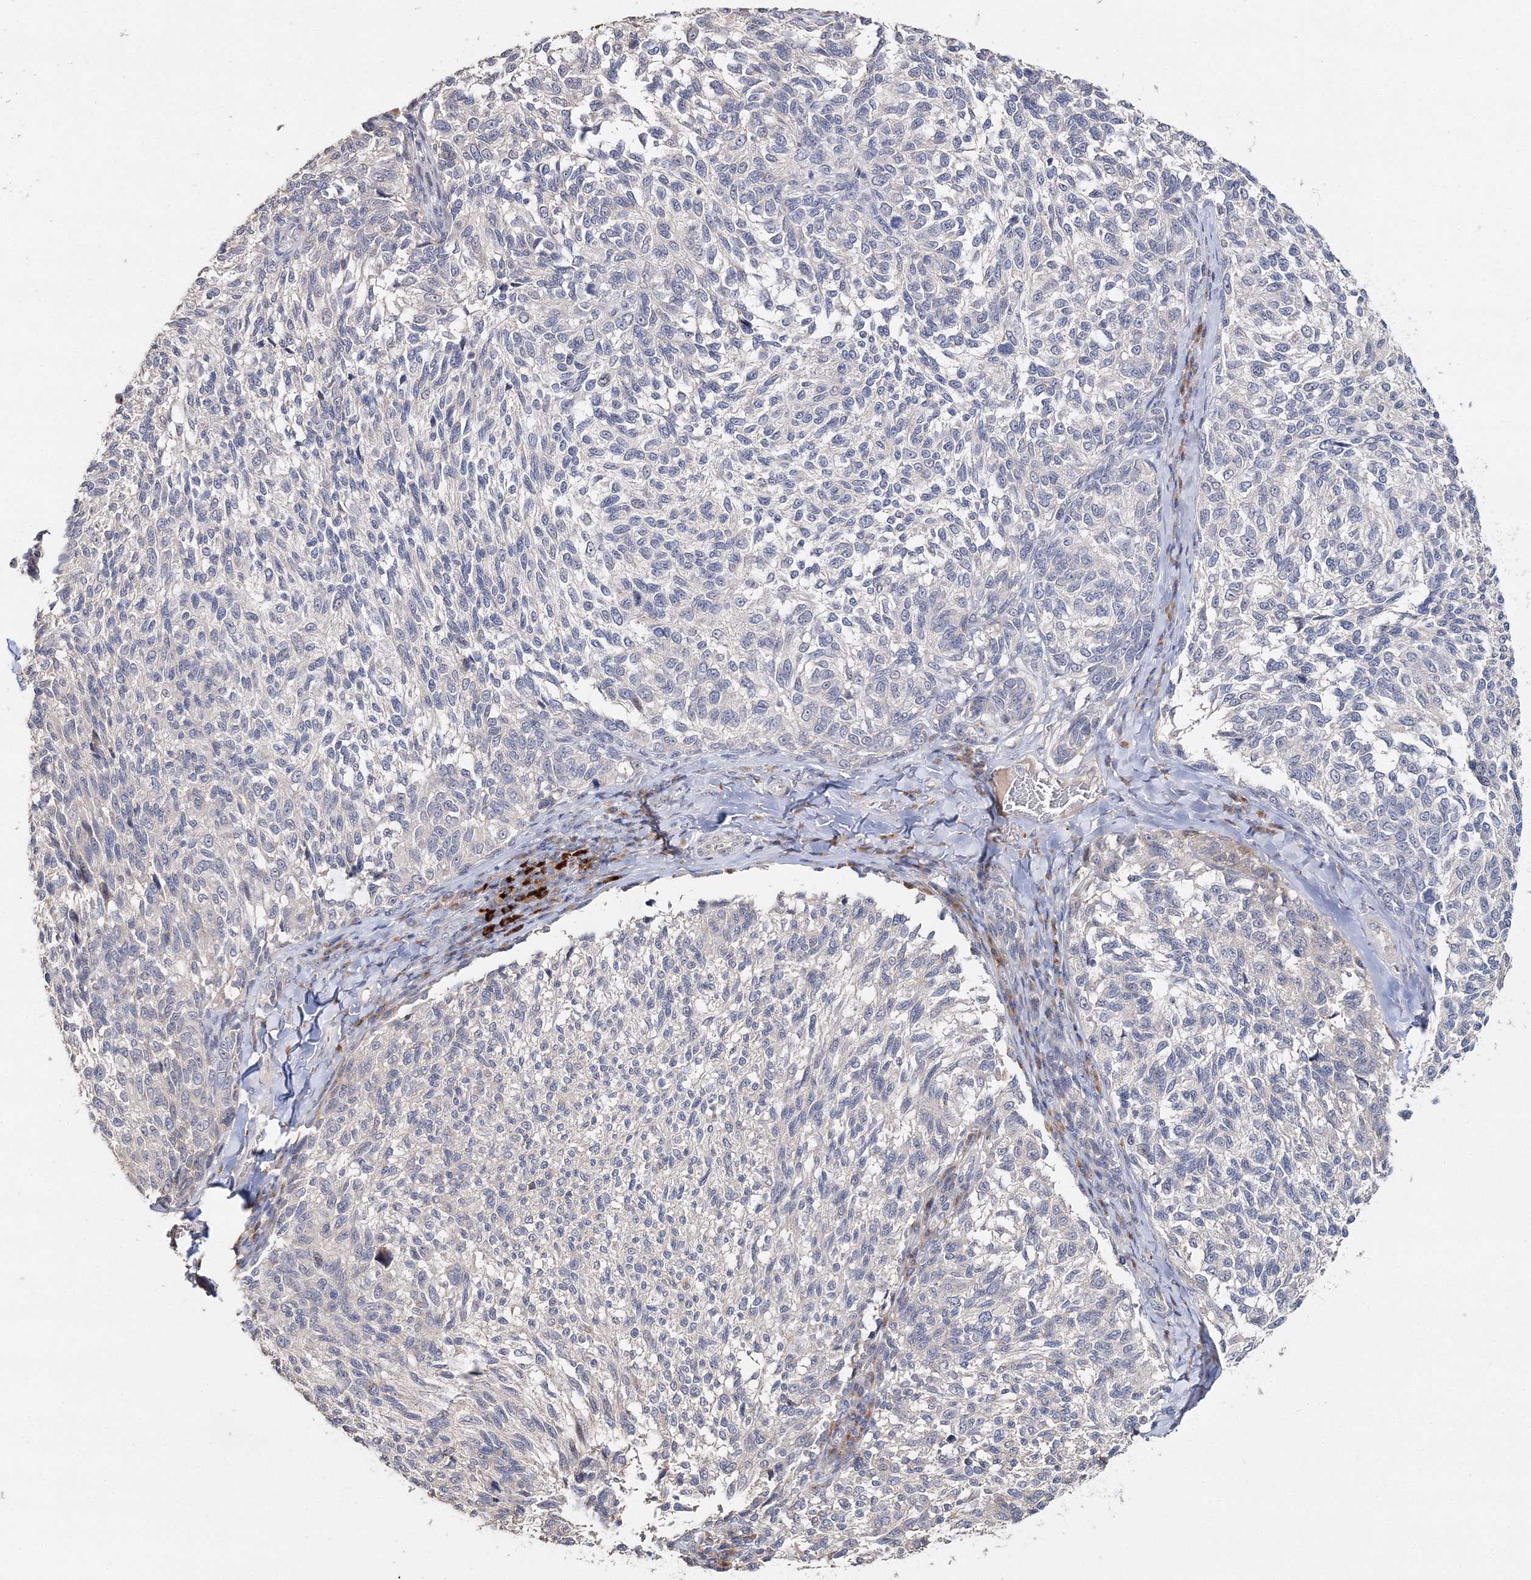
{"staining": {"intensity": "negative", "quantity": "none", "location": "none"}, "tissue": "melanoma", "cell_type": "Tumor cells", "image_type": "cancer", "snomed": [{"axis": "morphology", "description": "Malignant melanoma, NOS"}, {"axis": "topography", "description": "Skin"}], "caption": "This is an IHC micrograph of human malignant melanoma. There is no expression in tumor cells.", "gene": "GJB5", "patient": {"sex": "female", "age": 73}}